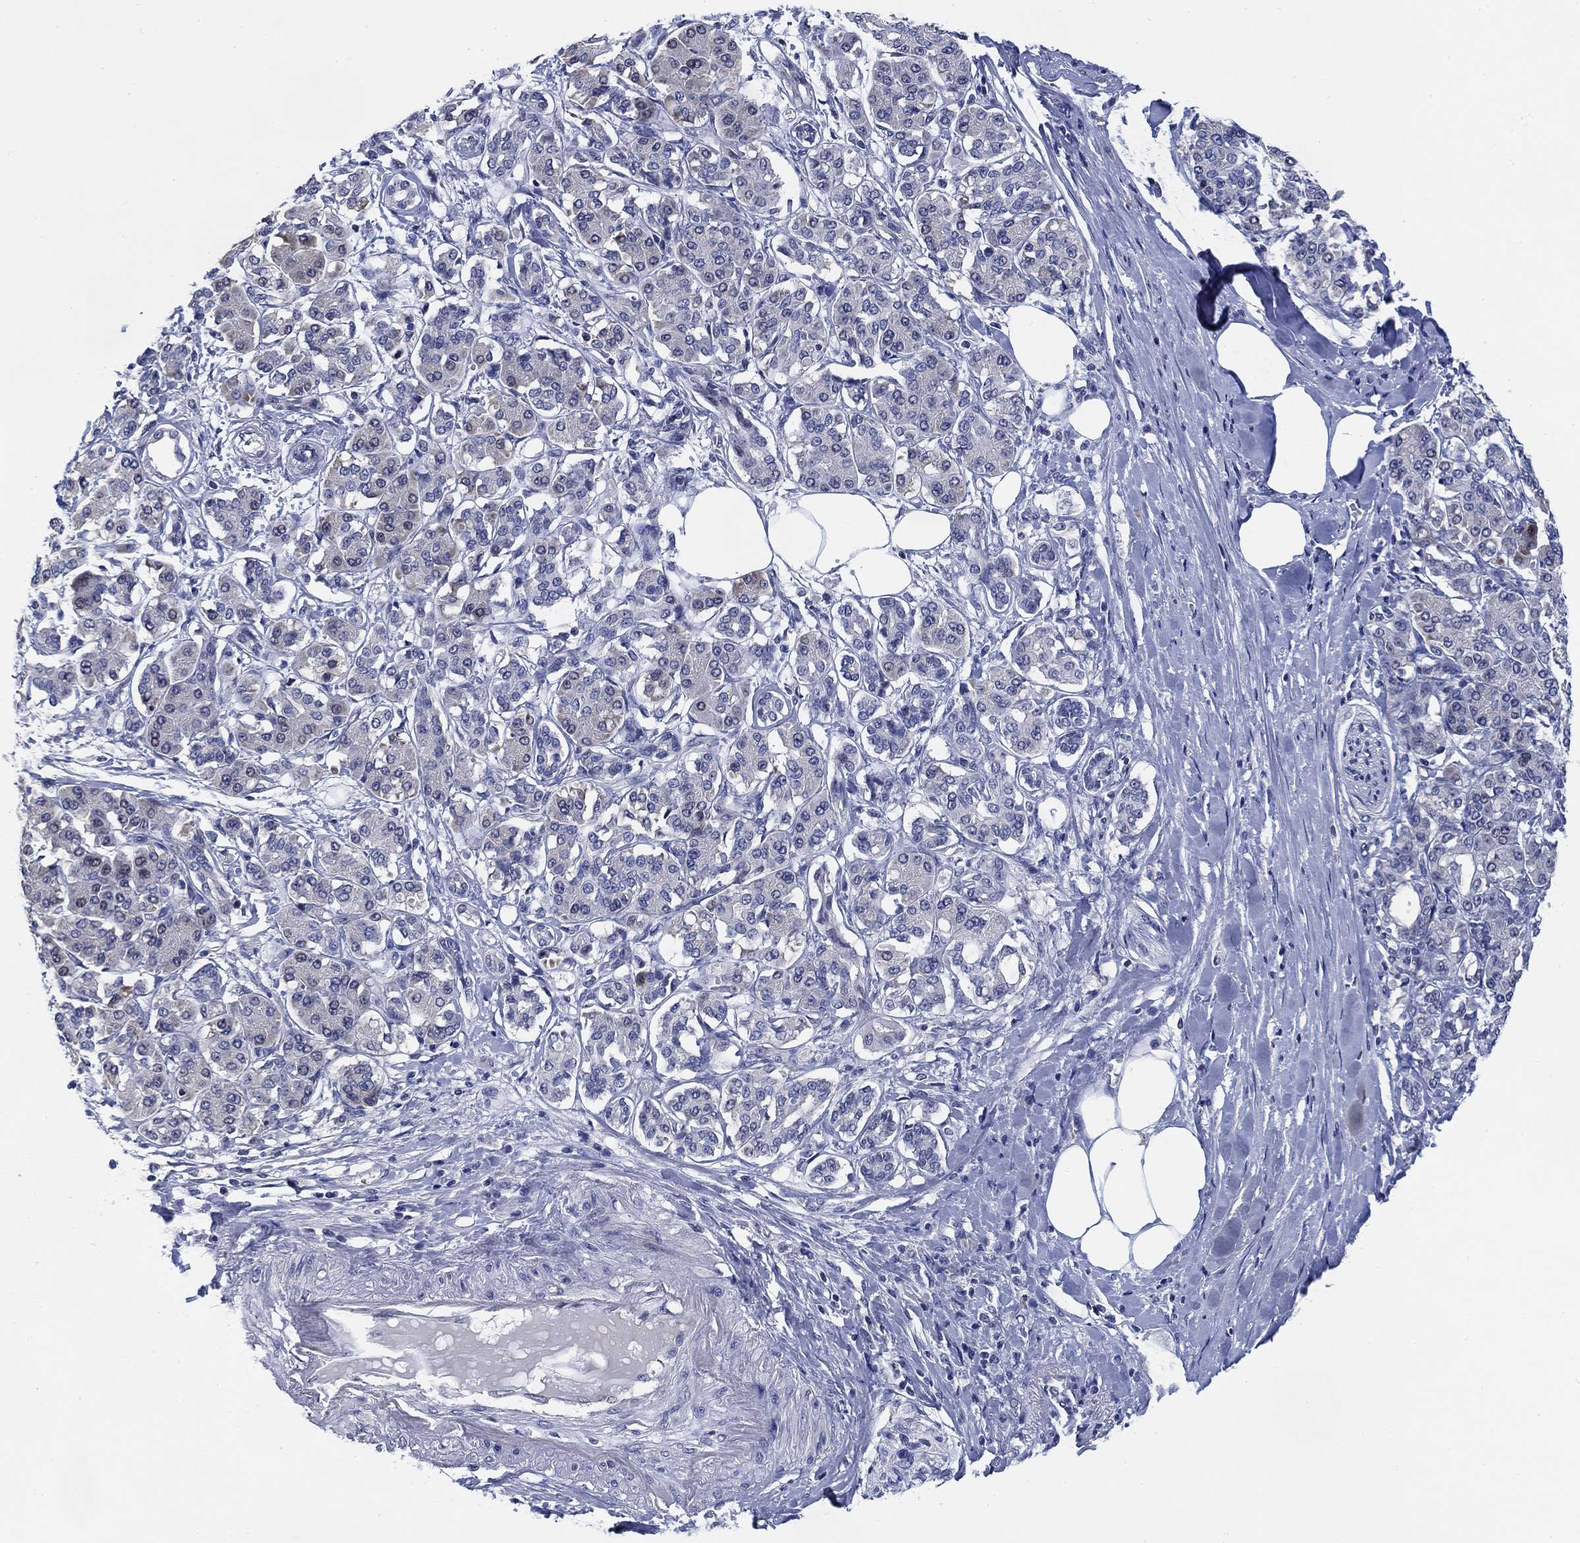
{"staining": {"intensity": "negative", "quantity": "none", "location": "none"}, "tissue": "pancreatic cancer", "cell_type": "Tumor cells", "image_type": "cancer", "snomed": [{"axis": "morphology", "description": "Adenocarcinoma, NOS"}, {"axis": "topography", "description": "Pancreas"}], "caption": "An image of human pancreatic adenocarcinoma is negative for staining in tumor cells.", "gene": "DAZL", "patient": {"sex": "female", "age": 56}}